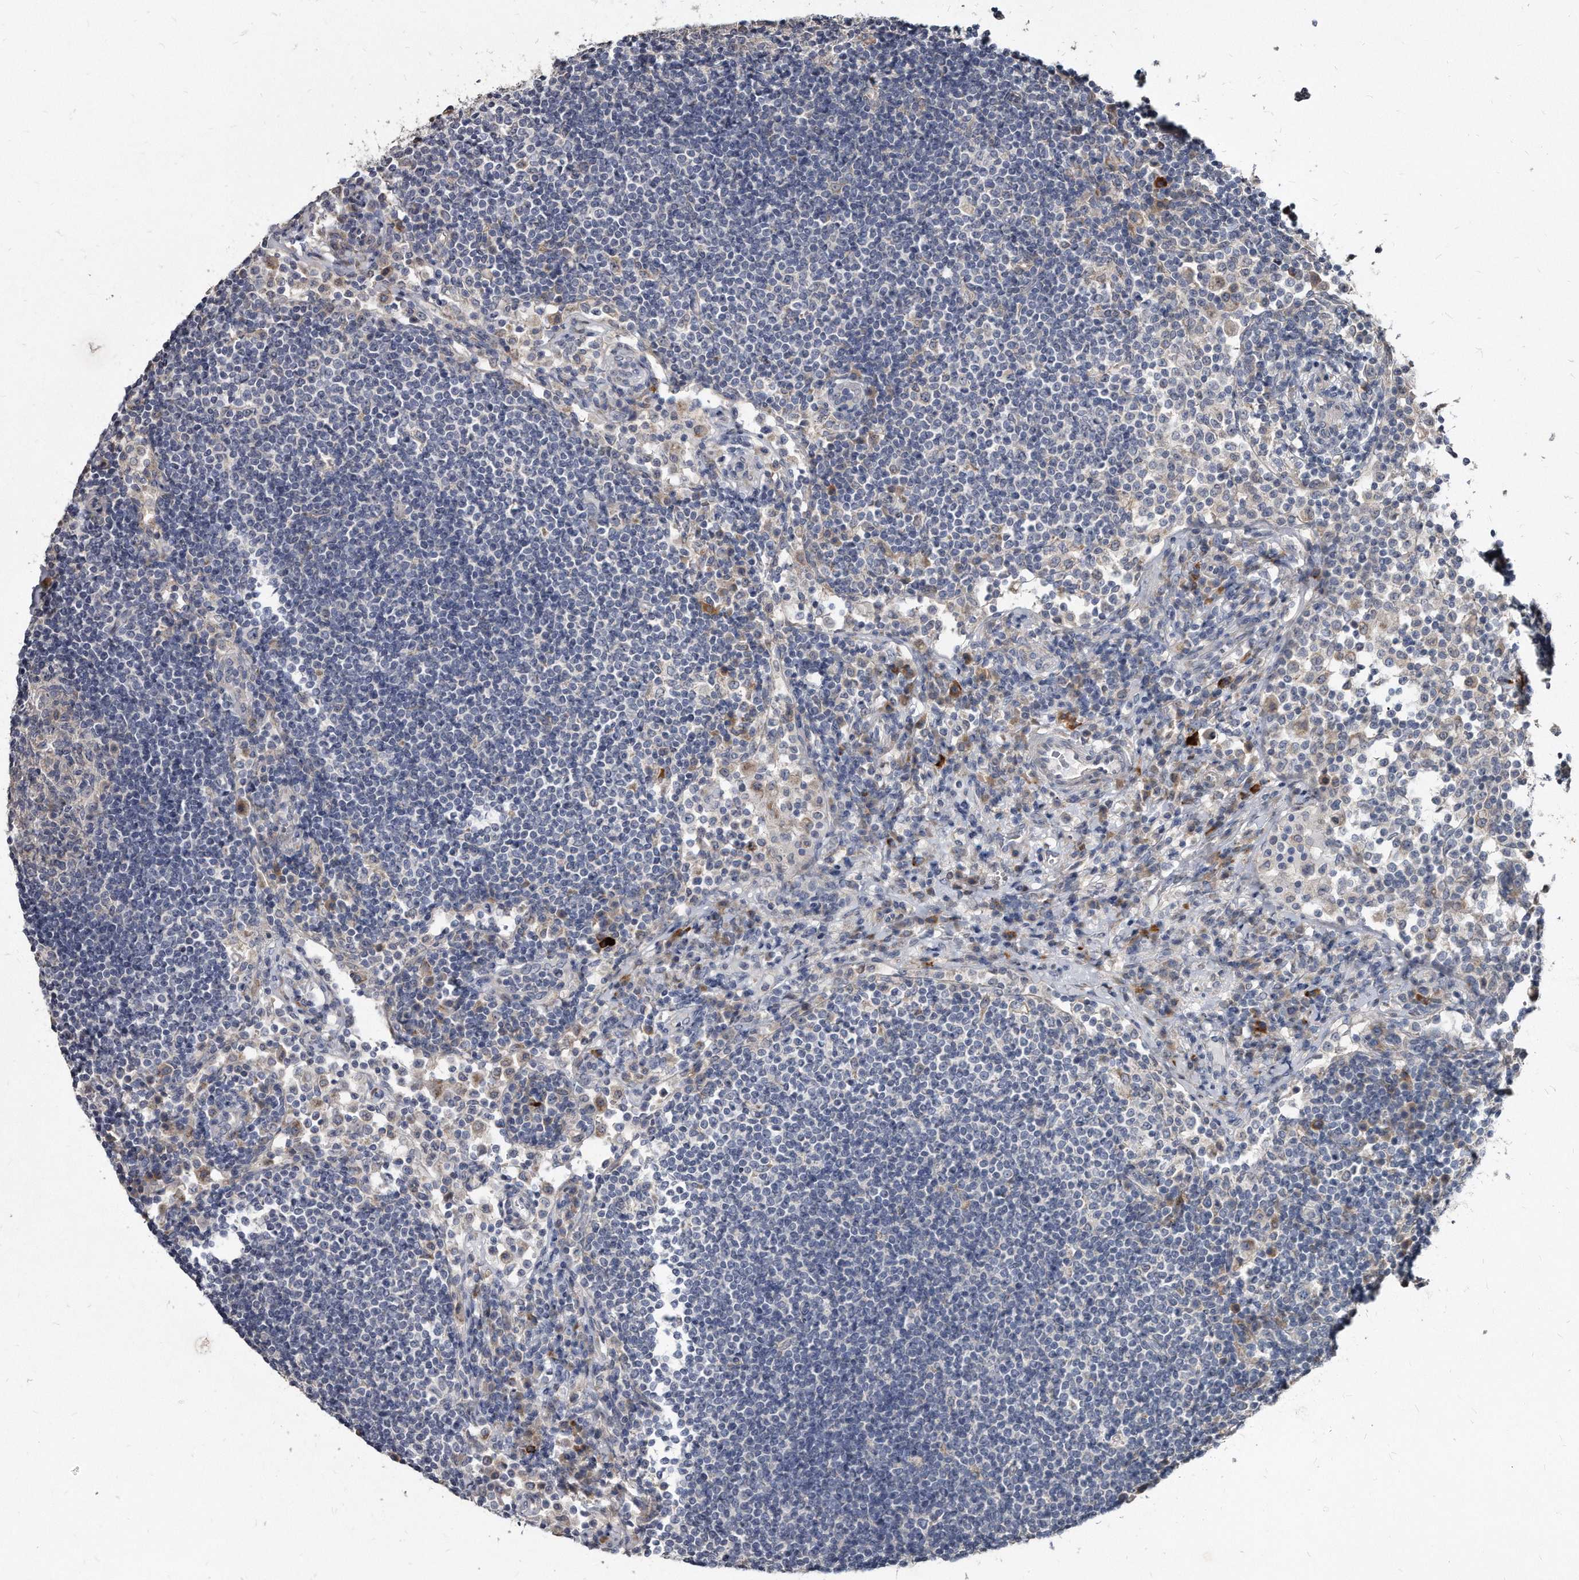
{"staining": {"intensity": "negative", "quantity": "none", "location": "none"}, "tissue": "lymph node", "cell_type": "Germinal center cells", "image_type": "normal", "snomed": [{"axis": "morphology", "description": "Normal tissue, NOS"}, {"axis": "topography", "description": "Lymph node"}], "caption": "Protein analysis of unremarkable lymph node reveals no significant expression in germinal center cells.", "gene": "KLHDC3", "patient": {"sex": "female", "age": 53}}